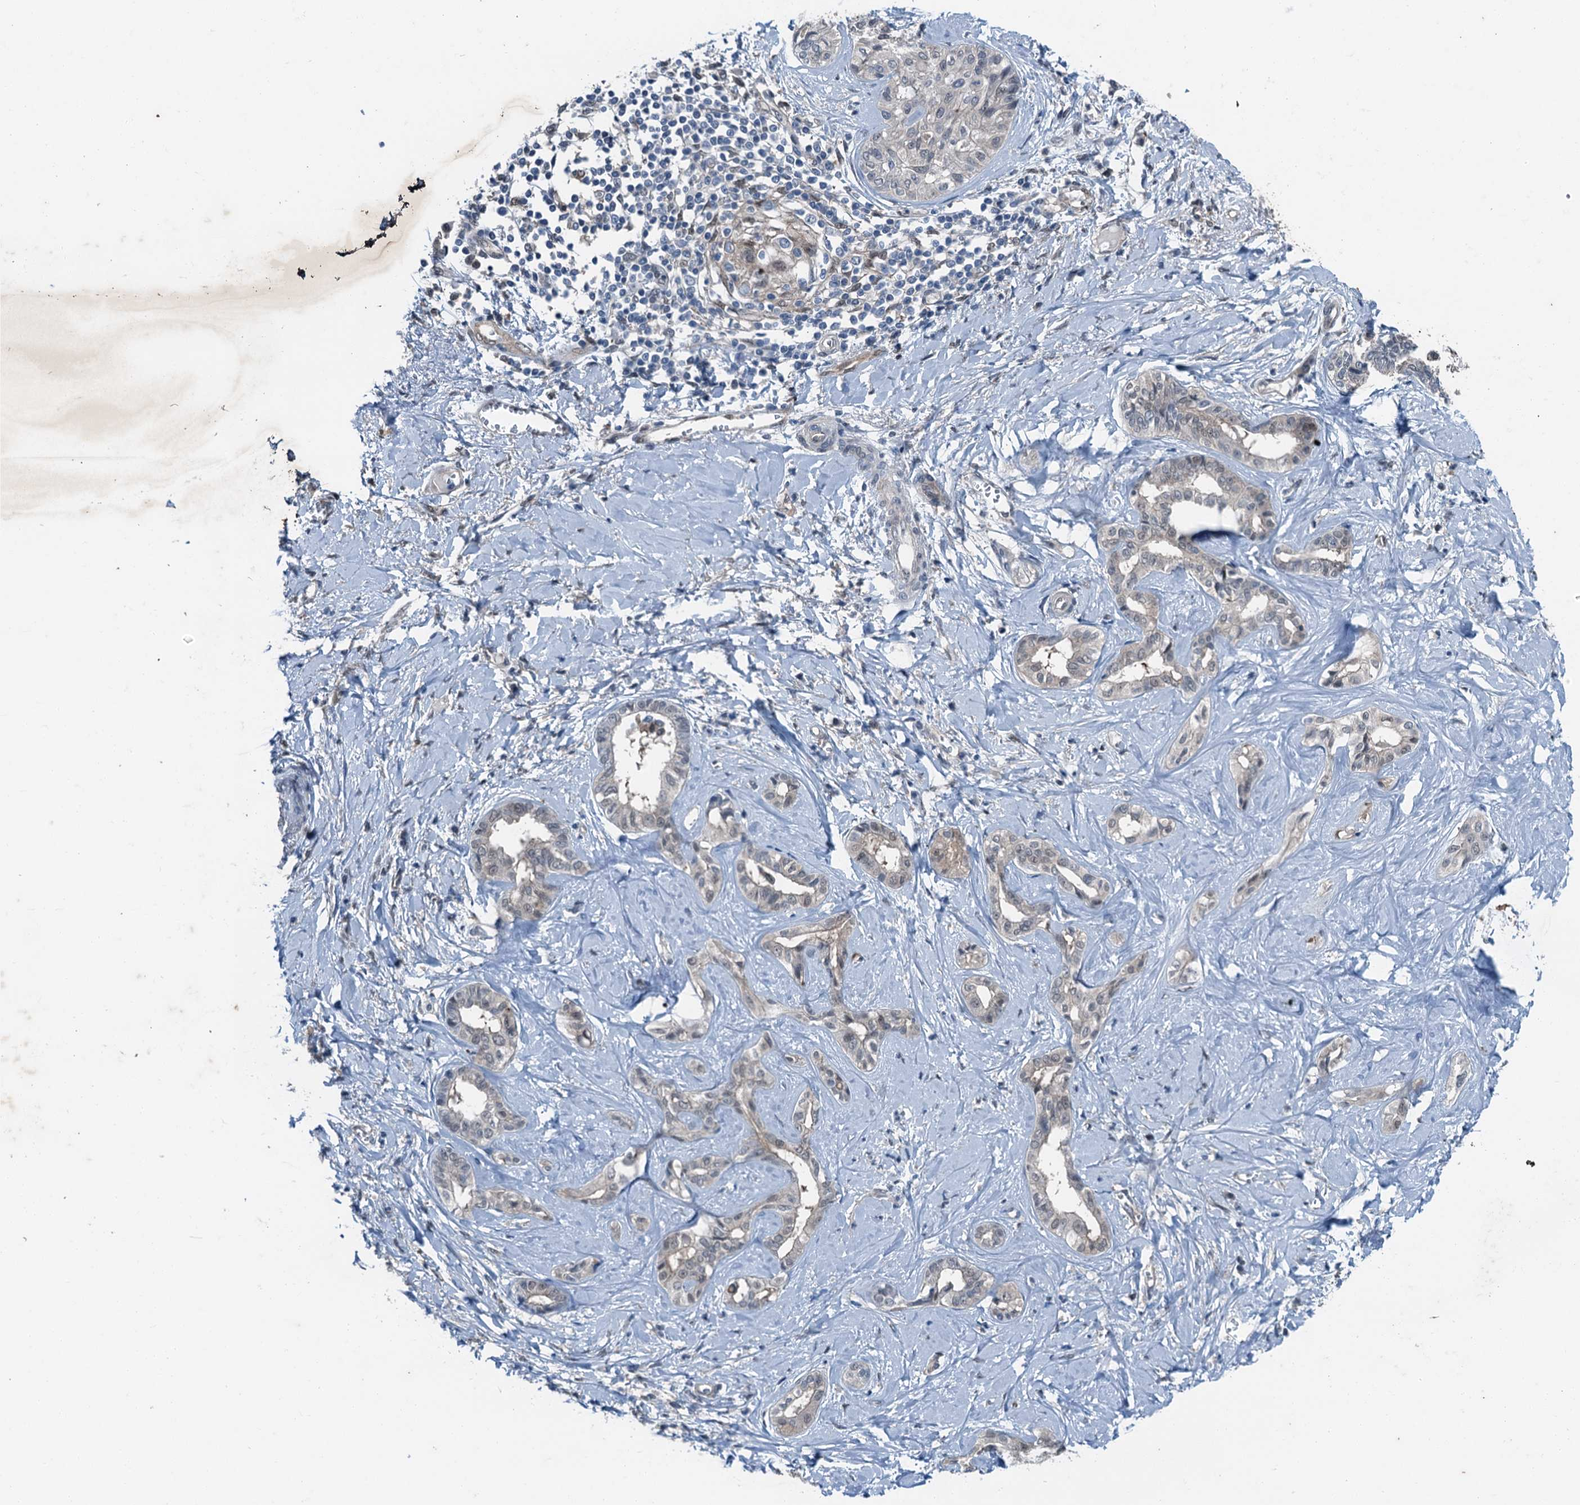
{"staining": {"intensity": "negative", "quantity": "none", "location": "none"}, "tissue": "liver cancer", "cell_type": "Tumor cells", "image_type": "cancer", "snomed": [{"axis": "morphology", "description": "Cholangiocarcinoma"}, {"axis": "topography", "description": "Liver"}], "caption": "The immunohistochemistry image has no significant positivity in tumor cells of cholangiocarcinoma (liver) tissue.", "gene": "RNH1", "patient": {"sex": "female", "age": 77}}